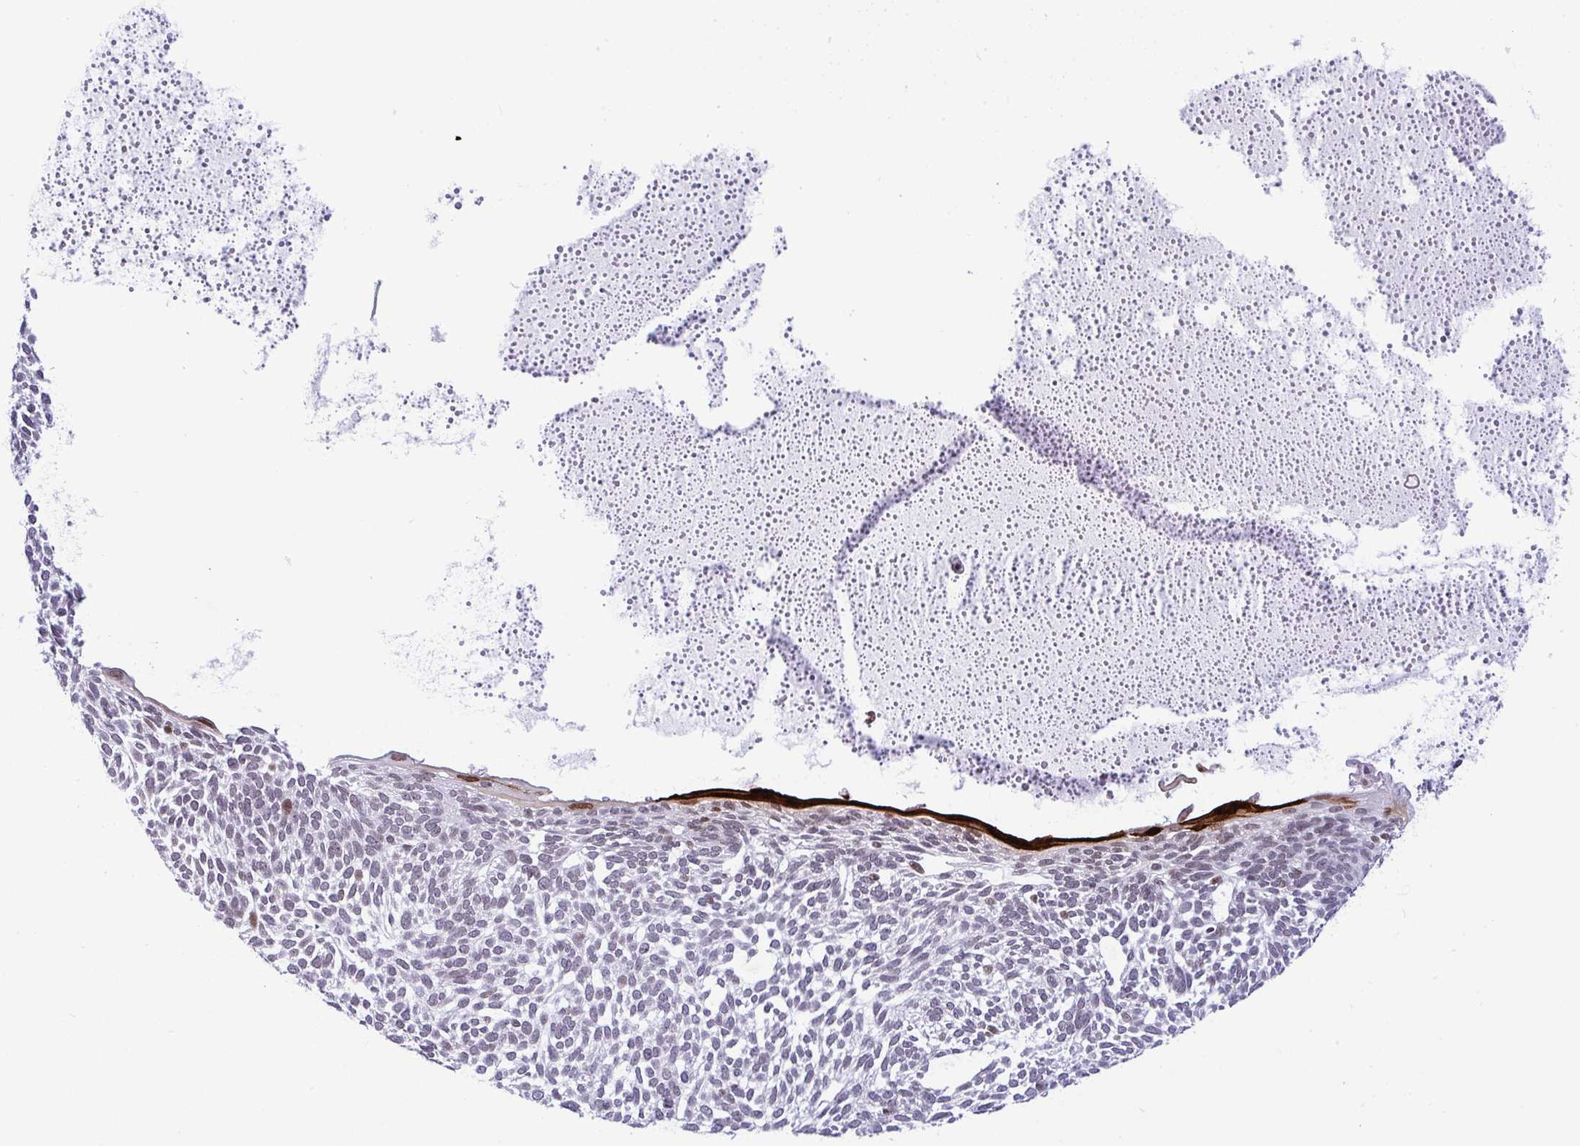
{"staining": {"intensity": "moderate", "quantity": "<25%", "location": "nuclear"}, "tissue": "skin cancer", "cell_type": "Tumor cells", "image_type": "cancer", "snomed": [{"axis": "morphology", "description": "Basal cell carcinoma"}, {"axis": "topography", "description": "Skin"}, {"axis": "topography", "description": "Skin of face"}], "caption": "Tumor cells display moderate nuclear expression in approximately <25% of cells in skin cancer (basal cell carcinoma). (DAB (3,3'-diaminobenzidine) = brown stain, brightfield microscopy at high magnification).", "gene": "ZFHX3", "patient": {"sex": "male", "age": 83}}